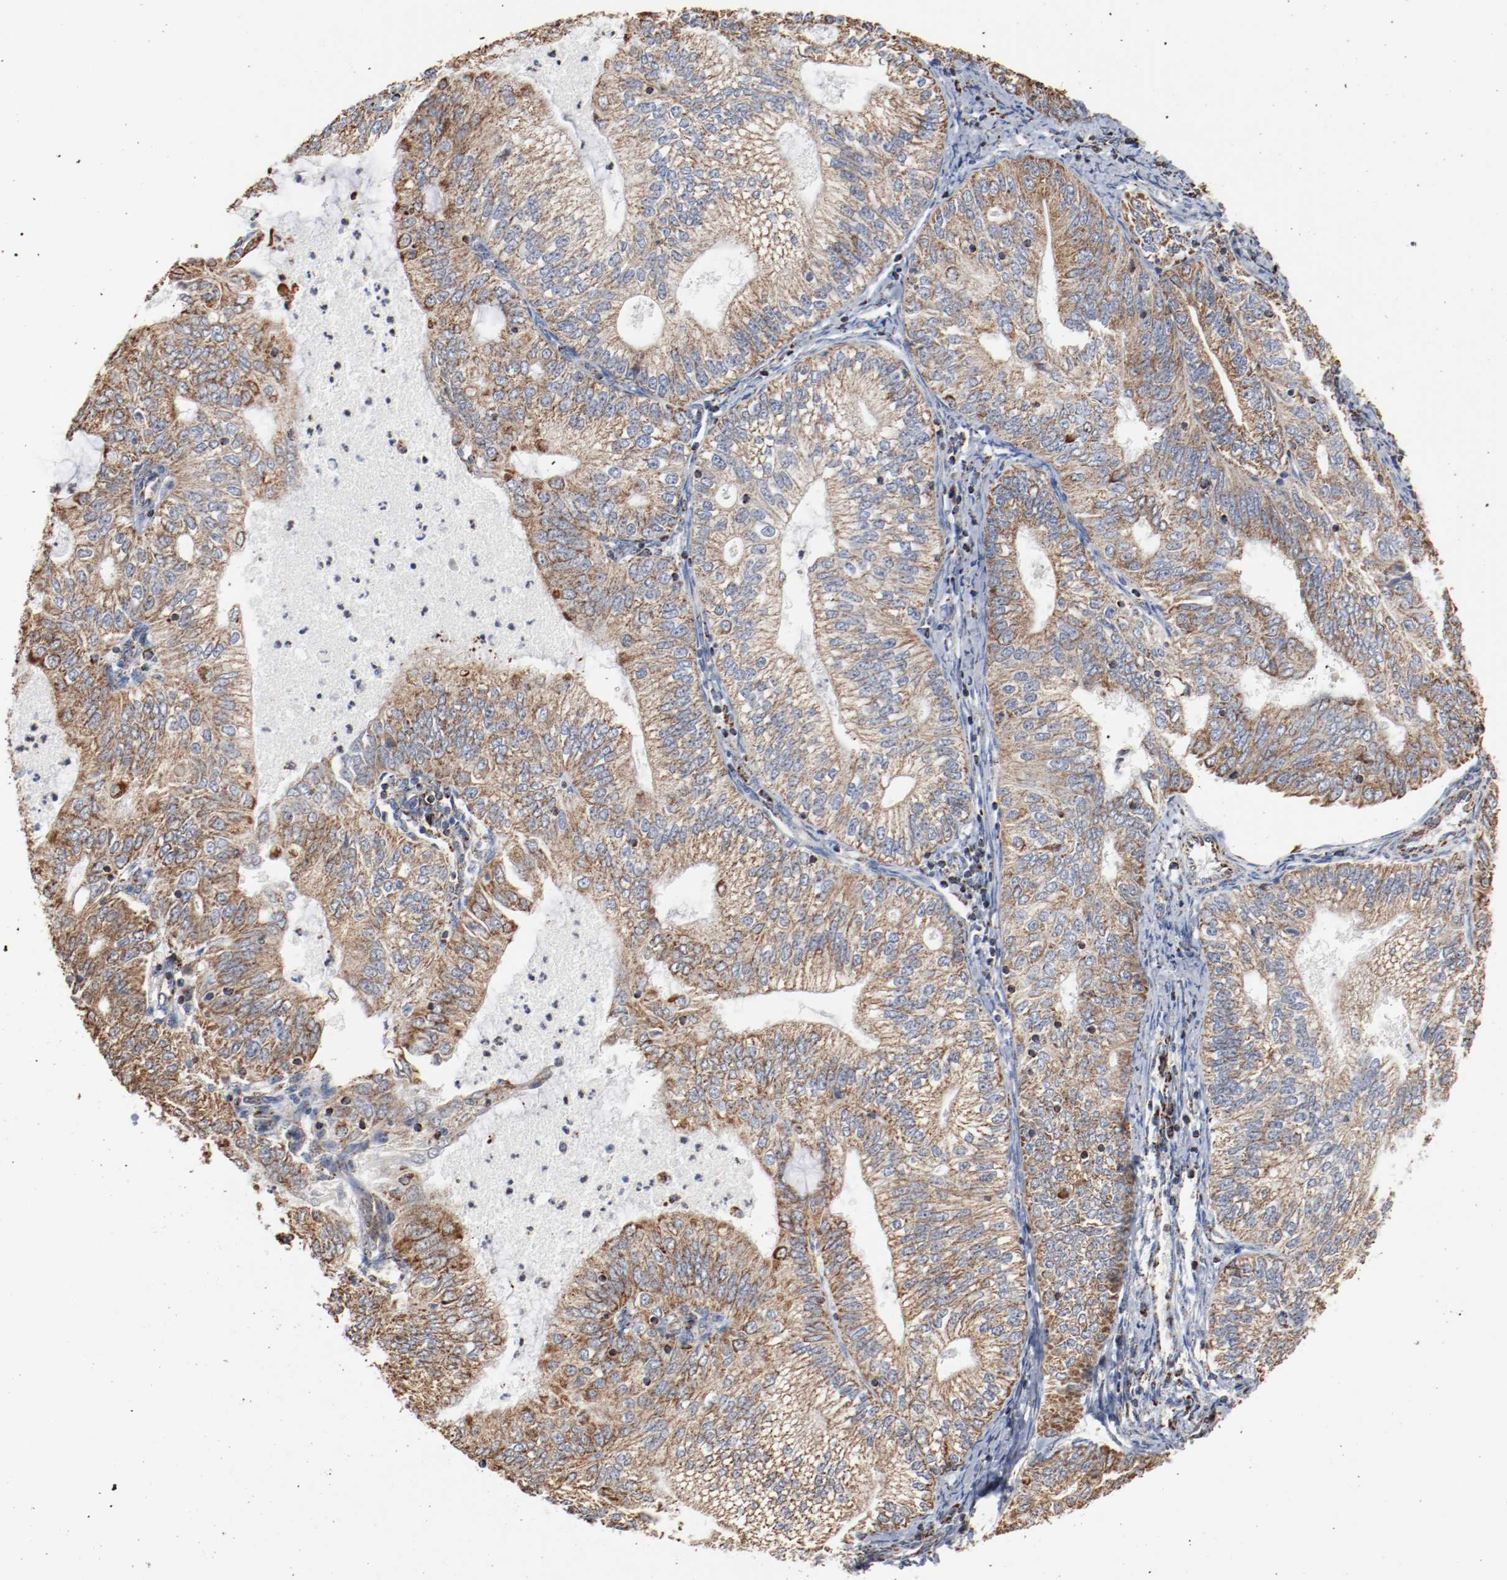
{"staining": {"intensity": "moderate", "quantity": ">75%", "location": "cytoplasmic/membranous"}, "tissue": "endometrial cancer", "cell_type": "Tumor cells", "image_type": "cancer", "snomed": [{"axis": "morphology", "description": "Adenocarcinoma, NOS"}, {"axis": "topography", "description": "Endometrium"}], "caption": "Endometrial cancer tissue reveals moderate cytoplasmic/membranous staining in about >75% of tumor cells", "gene": "NDUFS4", "patient": {"sex": "female", "age": 69}}